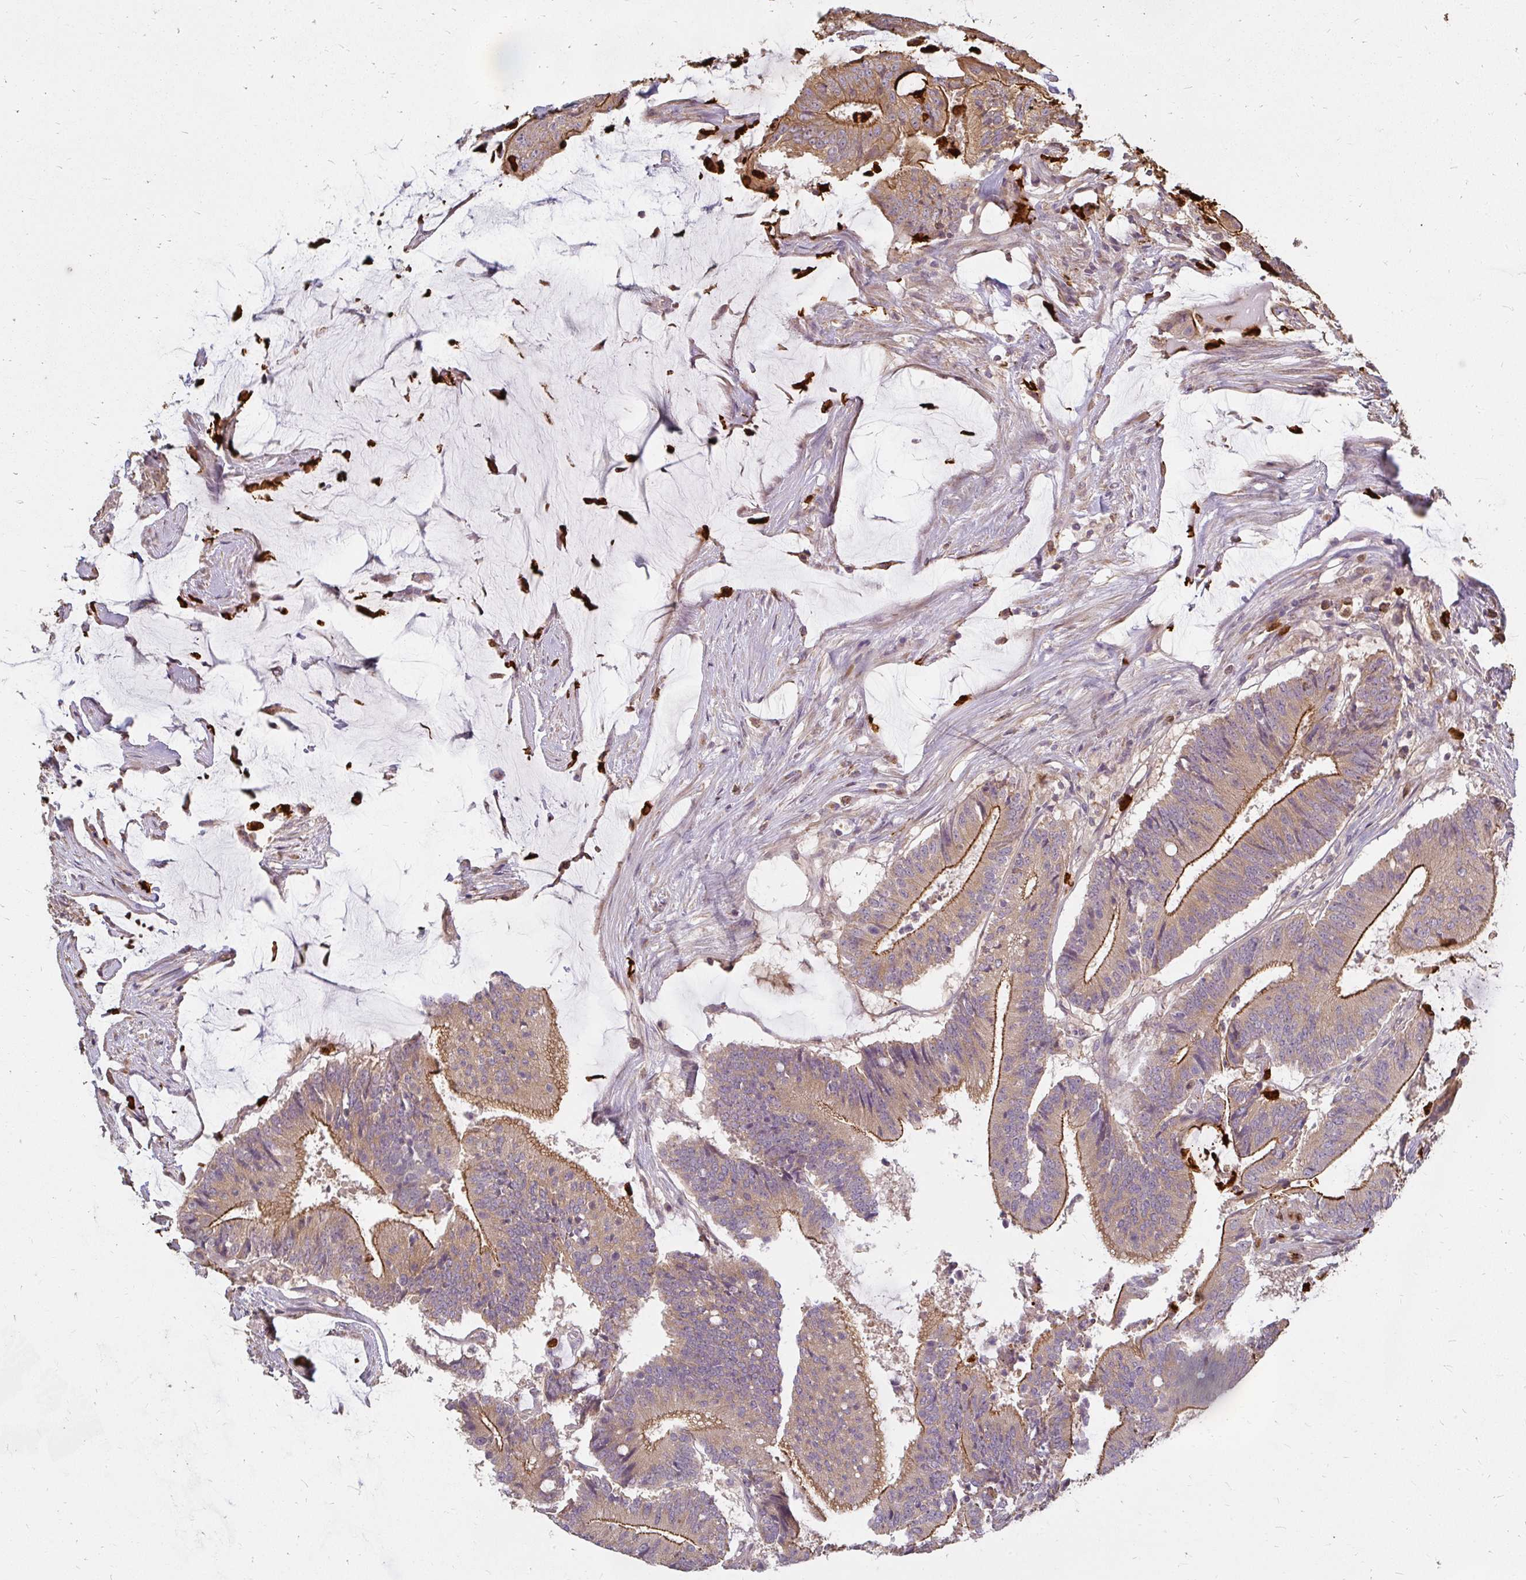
{"staining": {"intensity": "moderate", "quantity": ">75%", "location": "cytoplasmic/membranous"}, "tissue": "colorectal cancer", "cell_type": "Tumor cells", "image_type": "cancer", "snomed": [{"axis": "morphology", "description": "Adenocarcinoma, NOS"}, {"axis": "topography", "description": "Colon"}], "caption": "Tumor cells demonstrate medium levels of moderate cytoplasmic/membranous staining in about >75% of cells in human colorectal cancer (adenocarcinoma).", "gene": "CNTRL", "patient": {"sex": "female", "age": 43}}